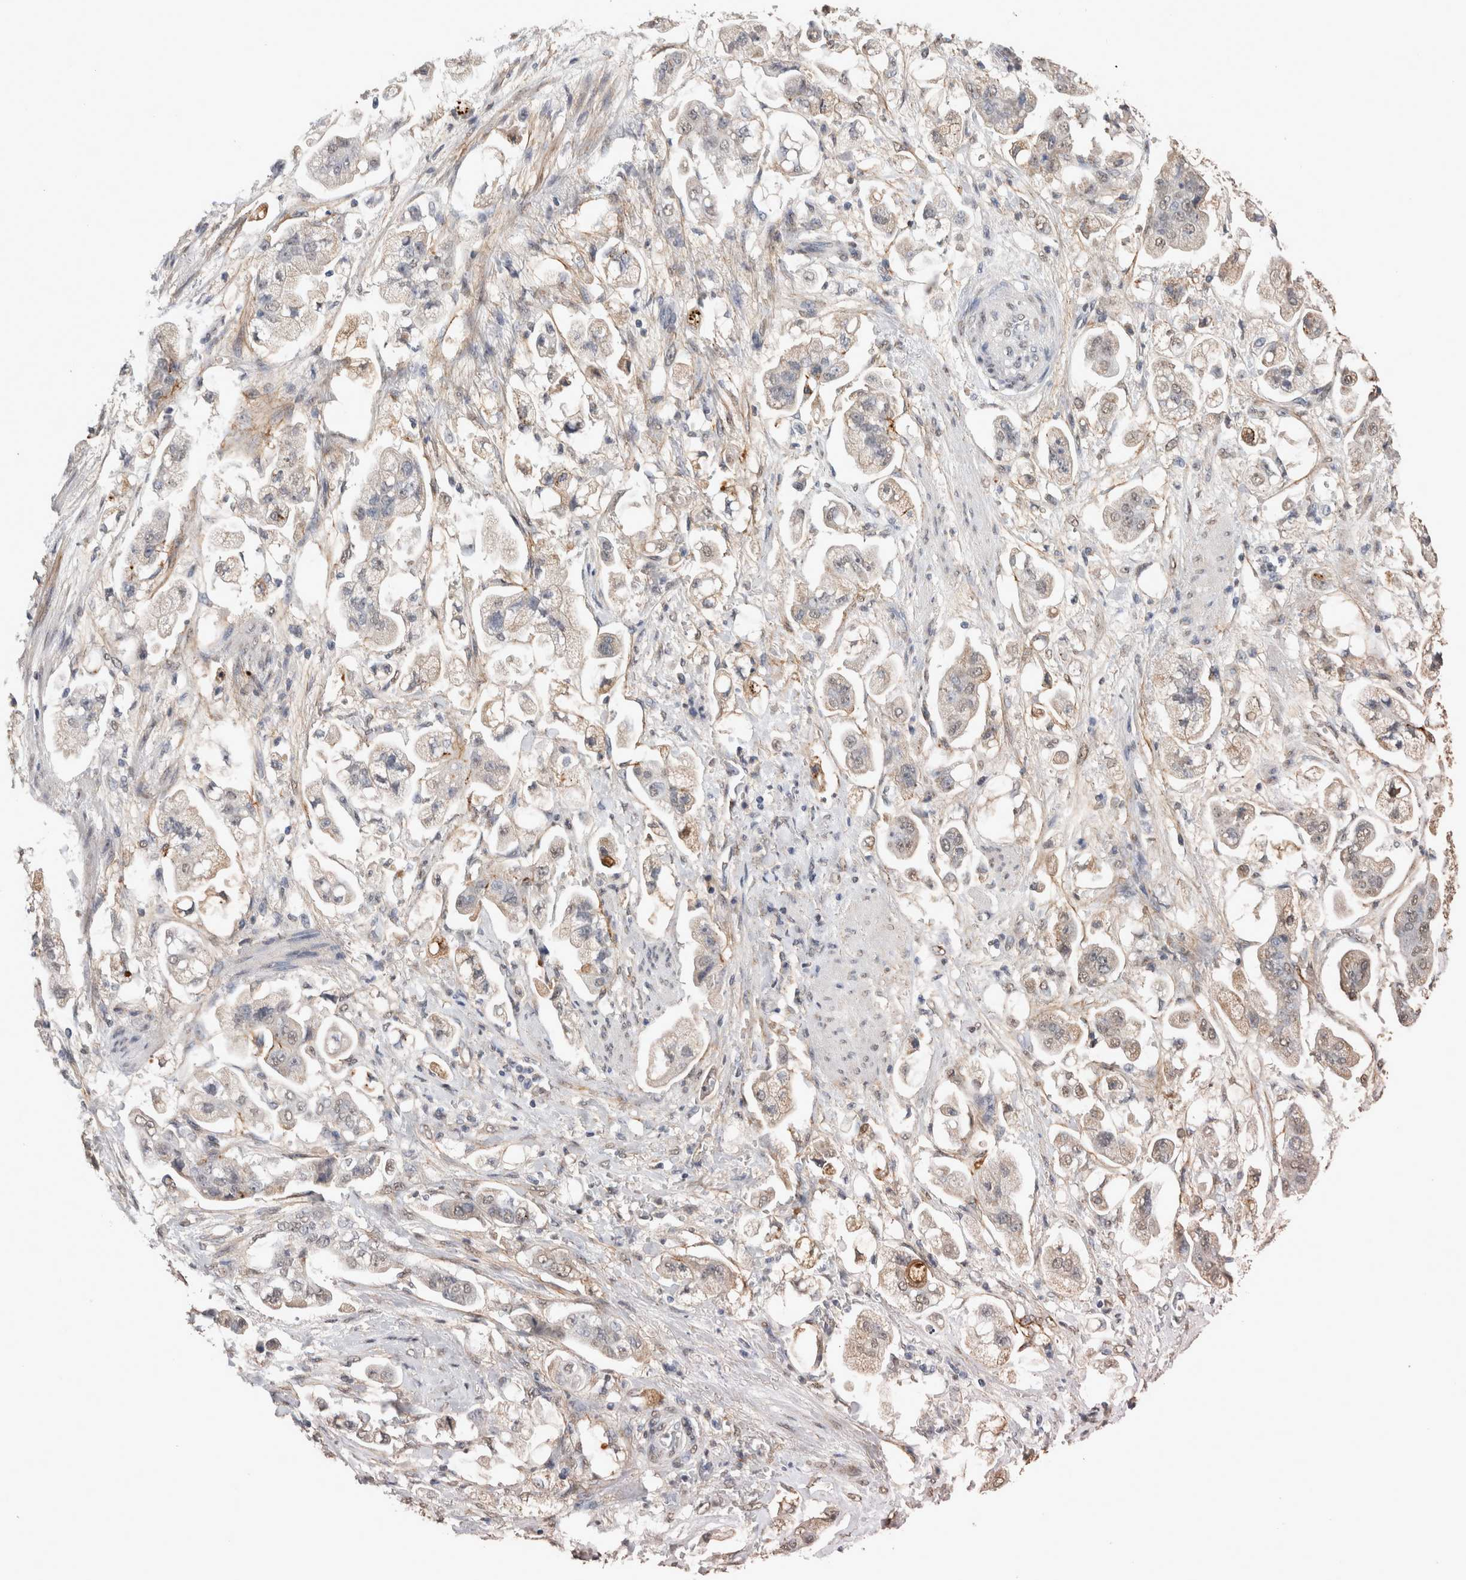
{"staining": {"intensity": "weak", "quantity": "<25%", "location": "cytoplasmic/membranous"}, "tissue": "stomach cancer", "cell_type": "Tumor cells", "image_type": "cancer", "snomed": [{"axis": "morphology", "description": "Adenocarcinoma, NOS"}, {"axis": "topography", "description": "Stomach"}], "caption": "High magnification brightfield microscopy of stomach cancer stained with DAB (3,3'-diaminobenzidine) (brown) and counterstained with hematoxylin (blue): tumor cells show no significant positivity.", "gene": "LTBP1", "patient": {"sex": "male", "age": 62}}